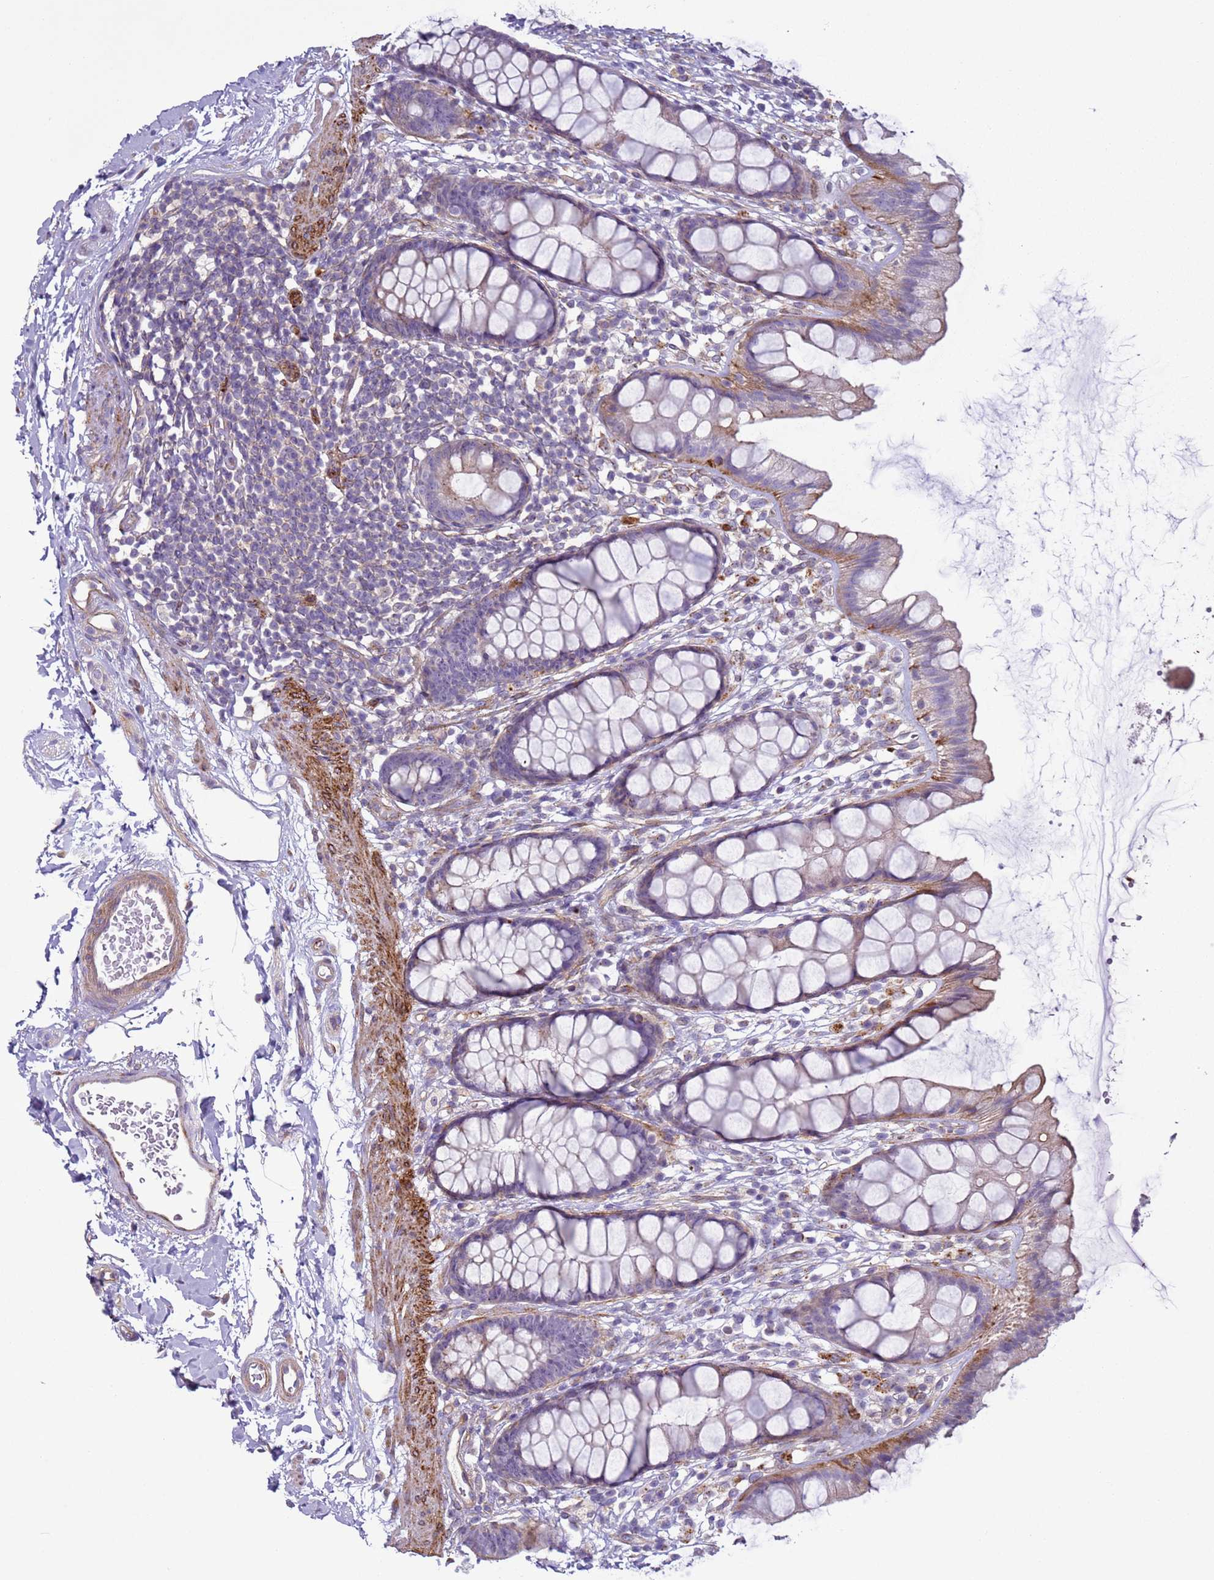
{"staining": {"intensity": "weak", "quantity": "<25%", "location": "cytoplasmic/membranous"}, "tissue": "rectum", "cell_type": "Glandular cells", "image_type": "normal", "snomed": [{"axis": "morphology", "description": "Normal tissue, NOS"}, {"axis": "topography", "description": "Rectum"}], "caption": "Immunohistochemistry (IHC) photomicrograph of unremarkable human rectum stained for a protein (brown), which reveals no expression in glandular cells. (DAB (3,3'-diaminobenzidine) immunohistochemistry (IHC) with hematoxylin counter stain).", "gene": "HEATR1", "patient": {"sex": "female", "age": 65}}